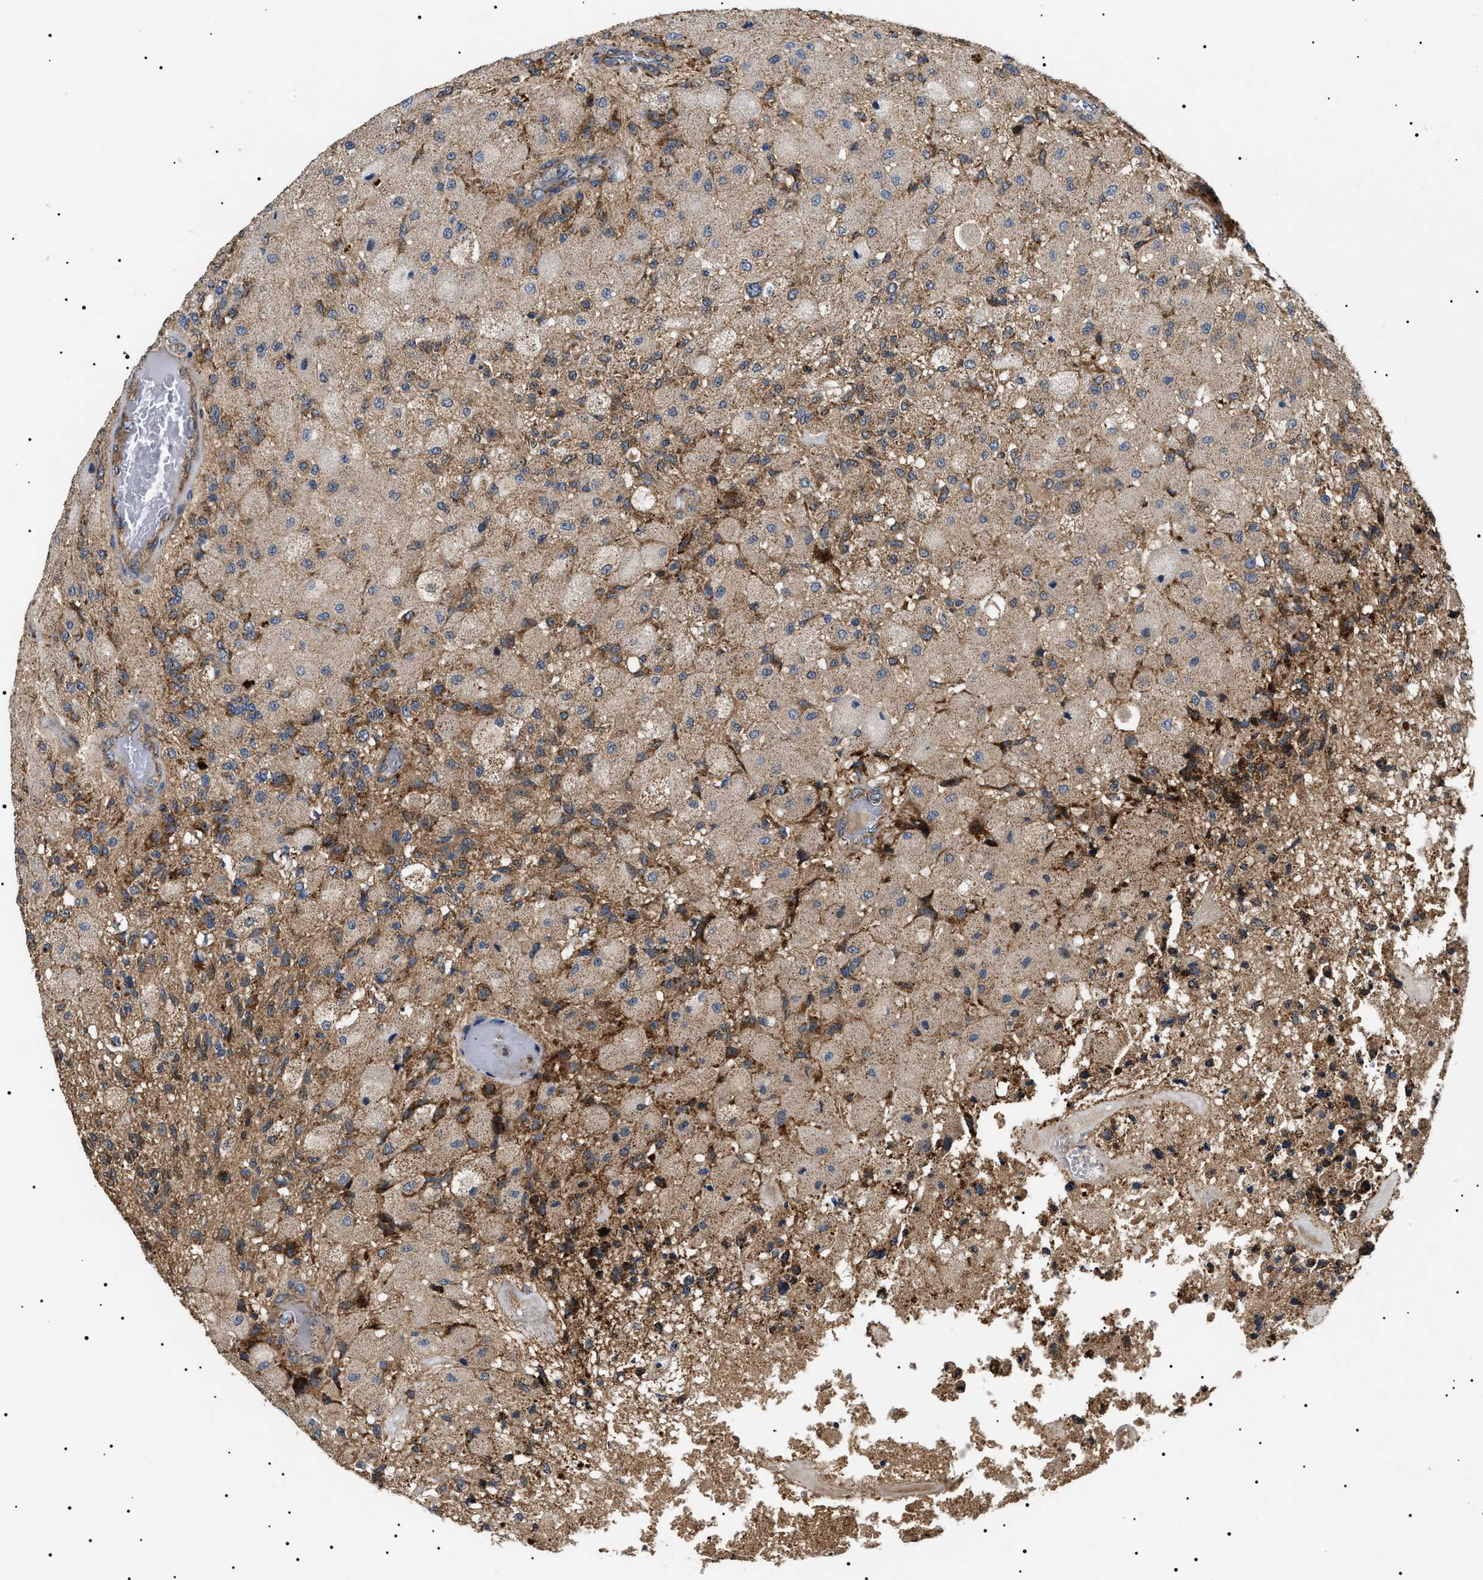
{"staining": {"intensity": "moderate", "quantity": ">75%", "location": "cytoplasmic/membranous"}, "tissue": "glioma", "cell_type": "Tumor cells", "image_type": "cancer", "snomed": [{"axis": "morphology", "description": "Normal tissue, NOS"}, {"axis": "morphology", "description": "Glioma, malignant, High grade"}, {"axis": "topography", "description": "Cerebral cortex"}], "caption": "Immunohistochemistry micrograph of human malignant glioma (high-grade) stained for a protein (brown), which reveals medium levels of moderate cytoplasmic/membranous positivity in approximately >75% of tumor cells.", "gene": "OXSM", "patient": {"sex": "male", "age": 77}}